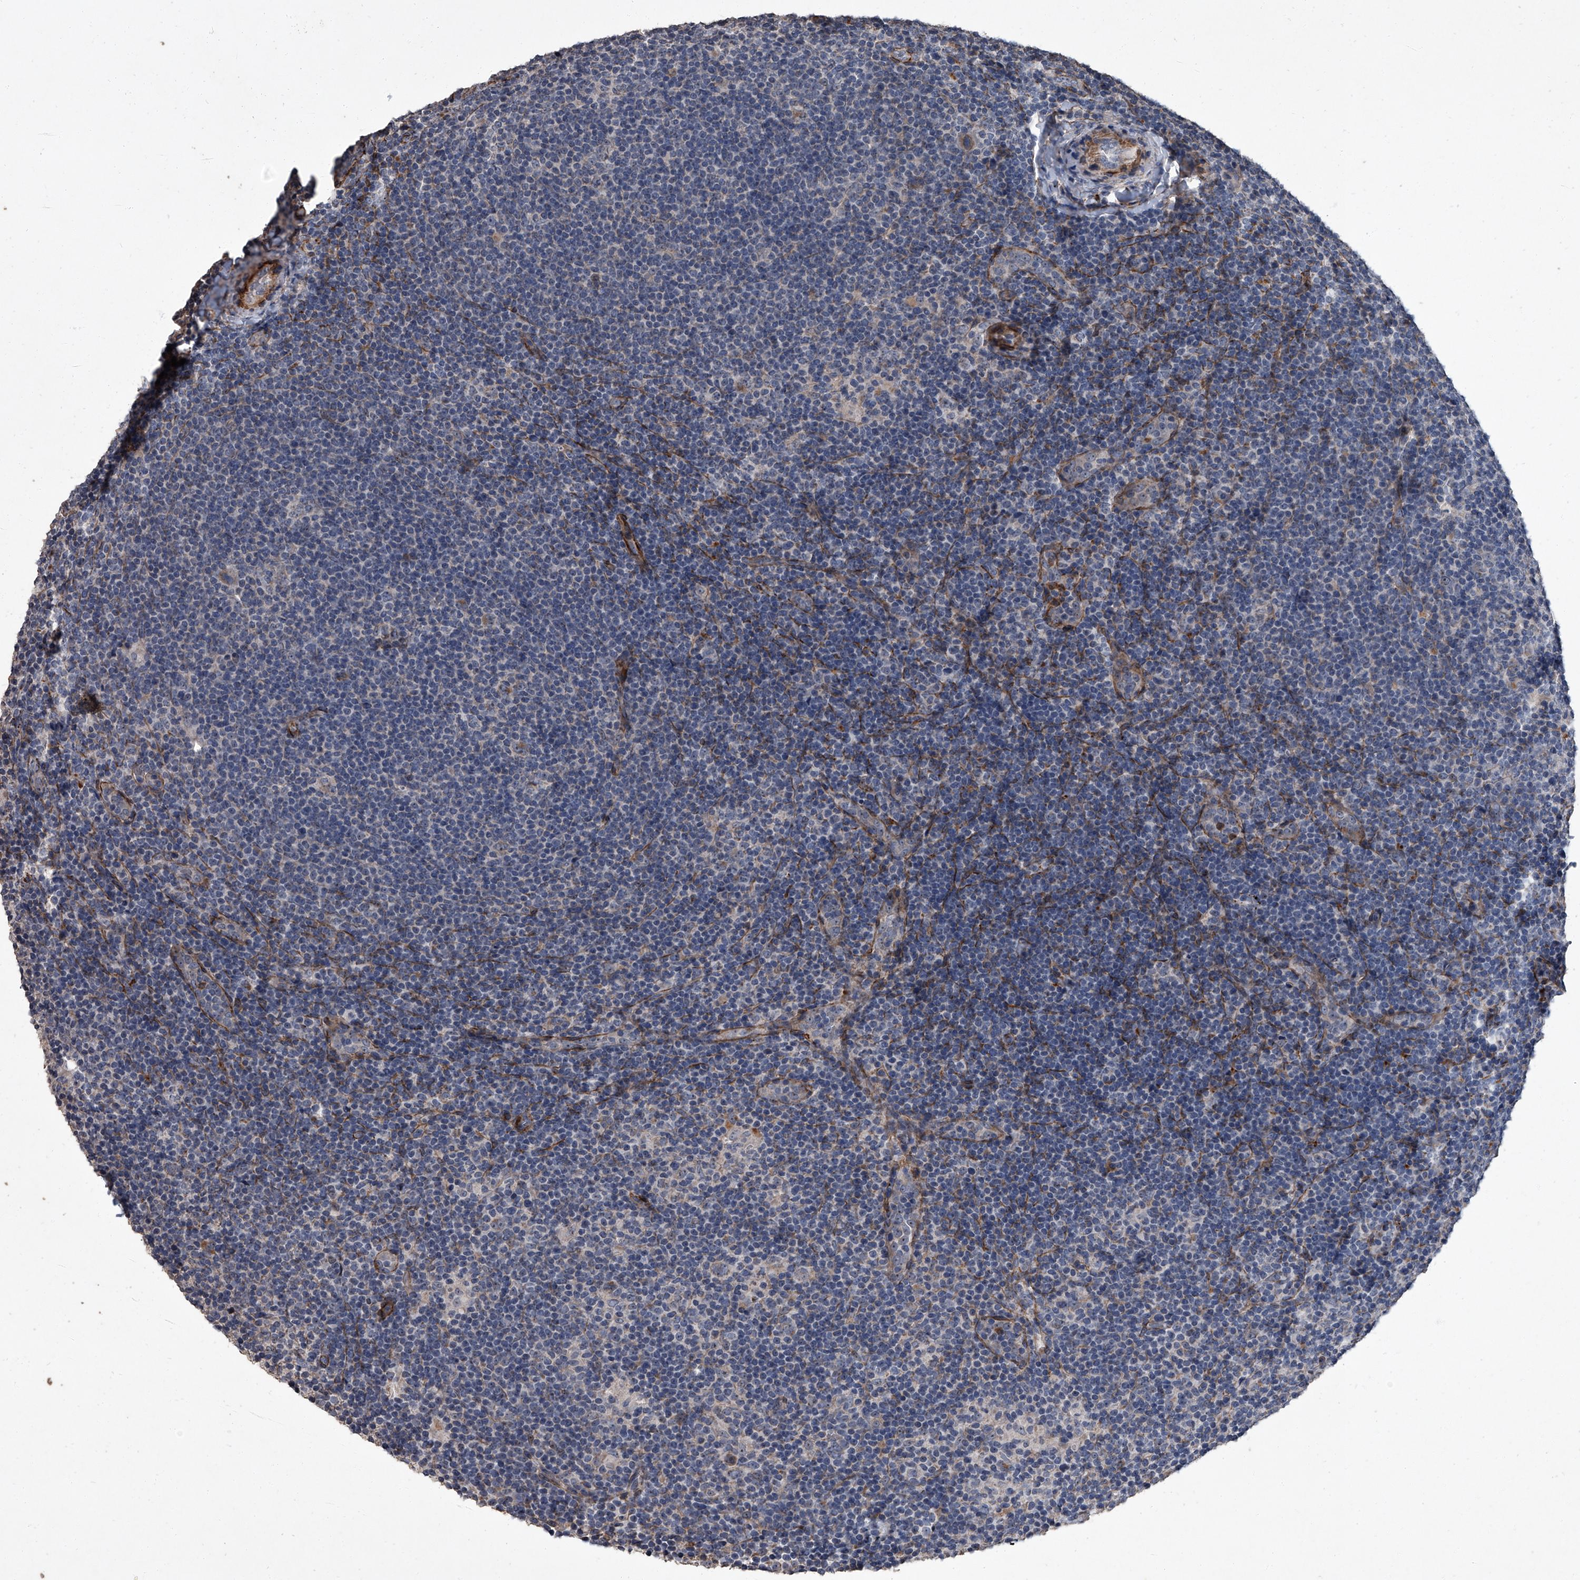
{"staining": {"intensity": "negative", "quantity": "none", "location": "none"}, "tissue": "lymphoma", "cell_type": "Tumor cells", "image_type": "cancer", "snomed": [{"axis": "morphology", "description": "Hodgkin's disease, NOS"}, {"axis": "topography", "description": "Lymph node"}], "caption": "The immunohistochemistry (IHC) photomicrograph has no significant positivity in tumor cells of Hodgkin's disease tissue.", "gene": "SIRT4", "patient": {"sex": "female", "age": 57}}